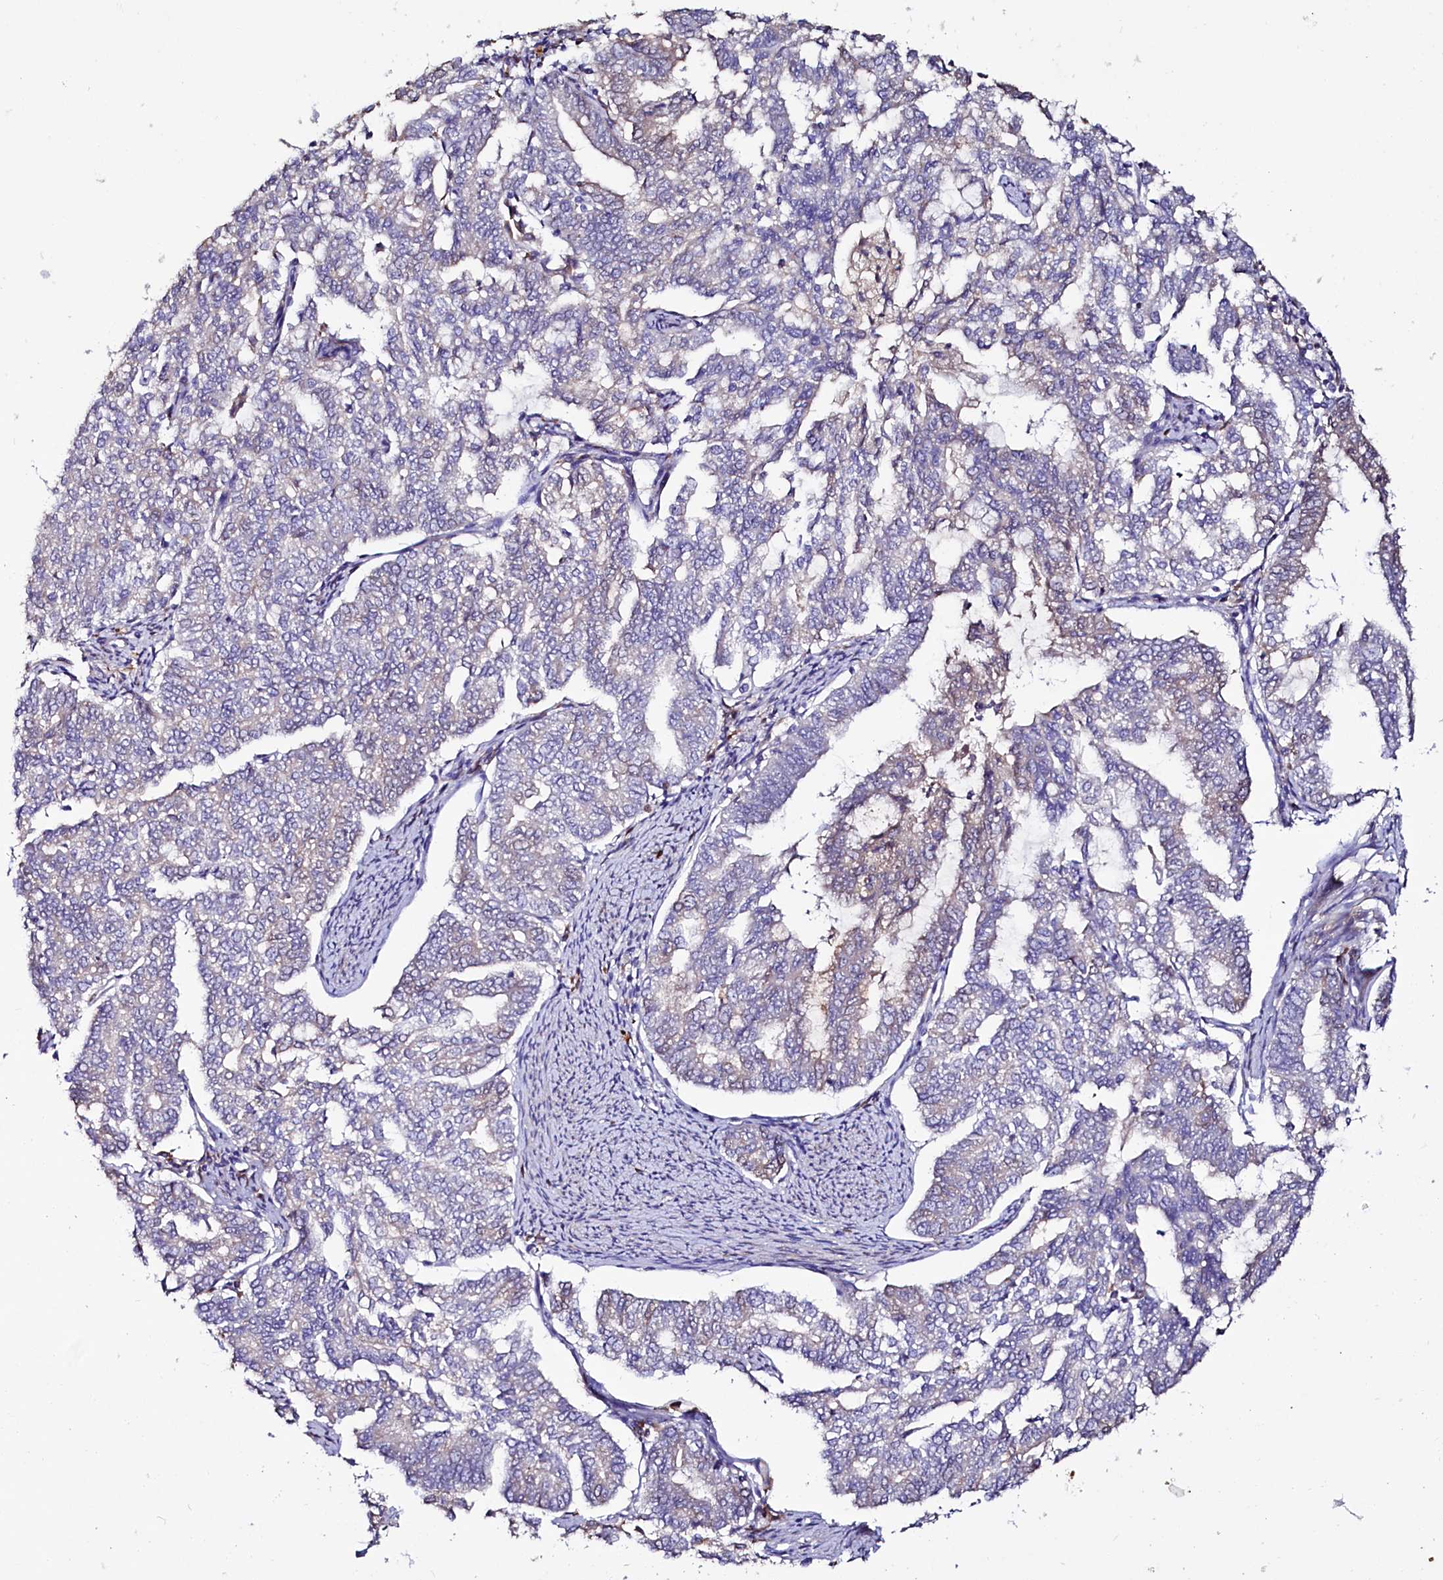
{"staining": {"intensity": "negative", "quantity": "none", "location": "none"}, "tissue": "endometrial cancer", "cell_type": "Tumor cells", "image_type": "cancer", "snomed": [{"axis": "morphology", "description": "Adenocarcinoma, NOS"}, {"axis": "topography", "description": "Endometrium"}], "caption": "Human adenocarcinoma (endometrial) stained for a protein using IHC displays no expression in tumor cells.", "gene": "IL17RD", "patient": {"sex": "female", "age": 79}}